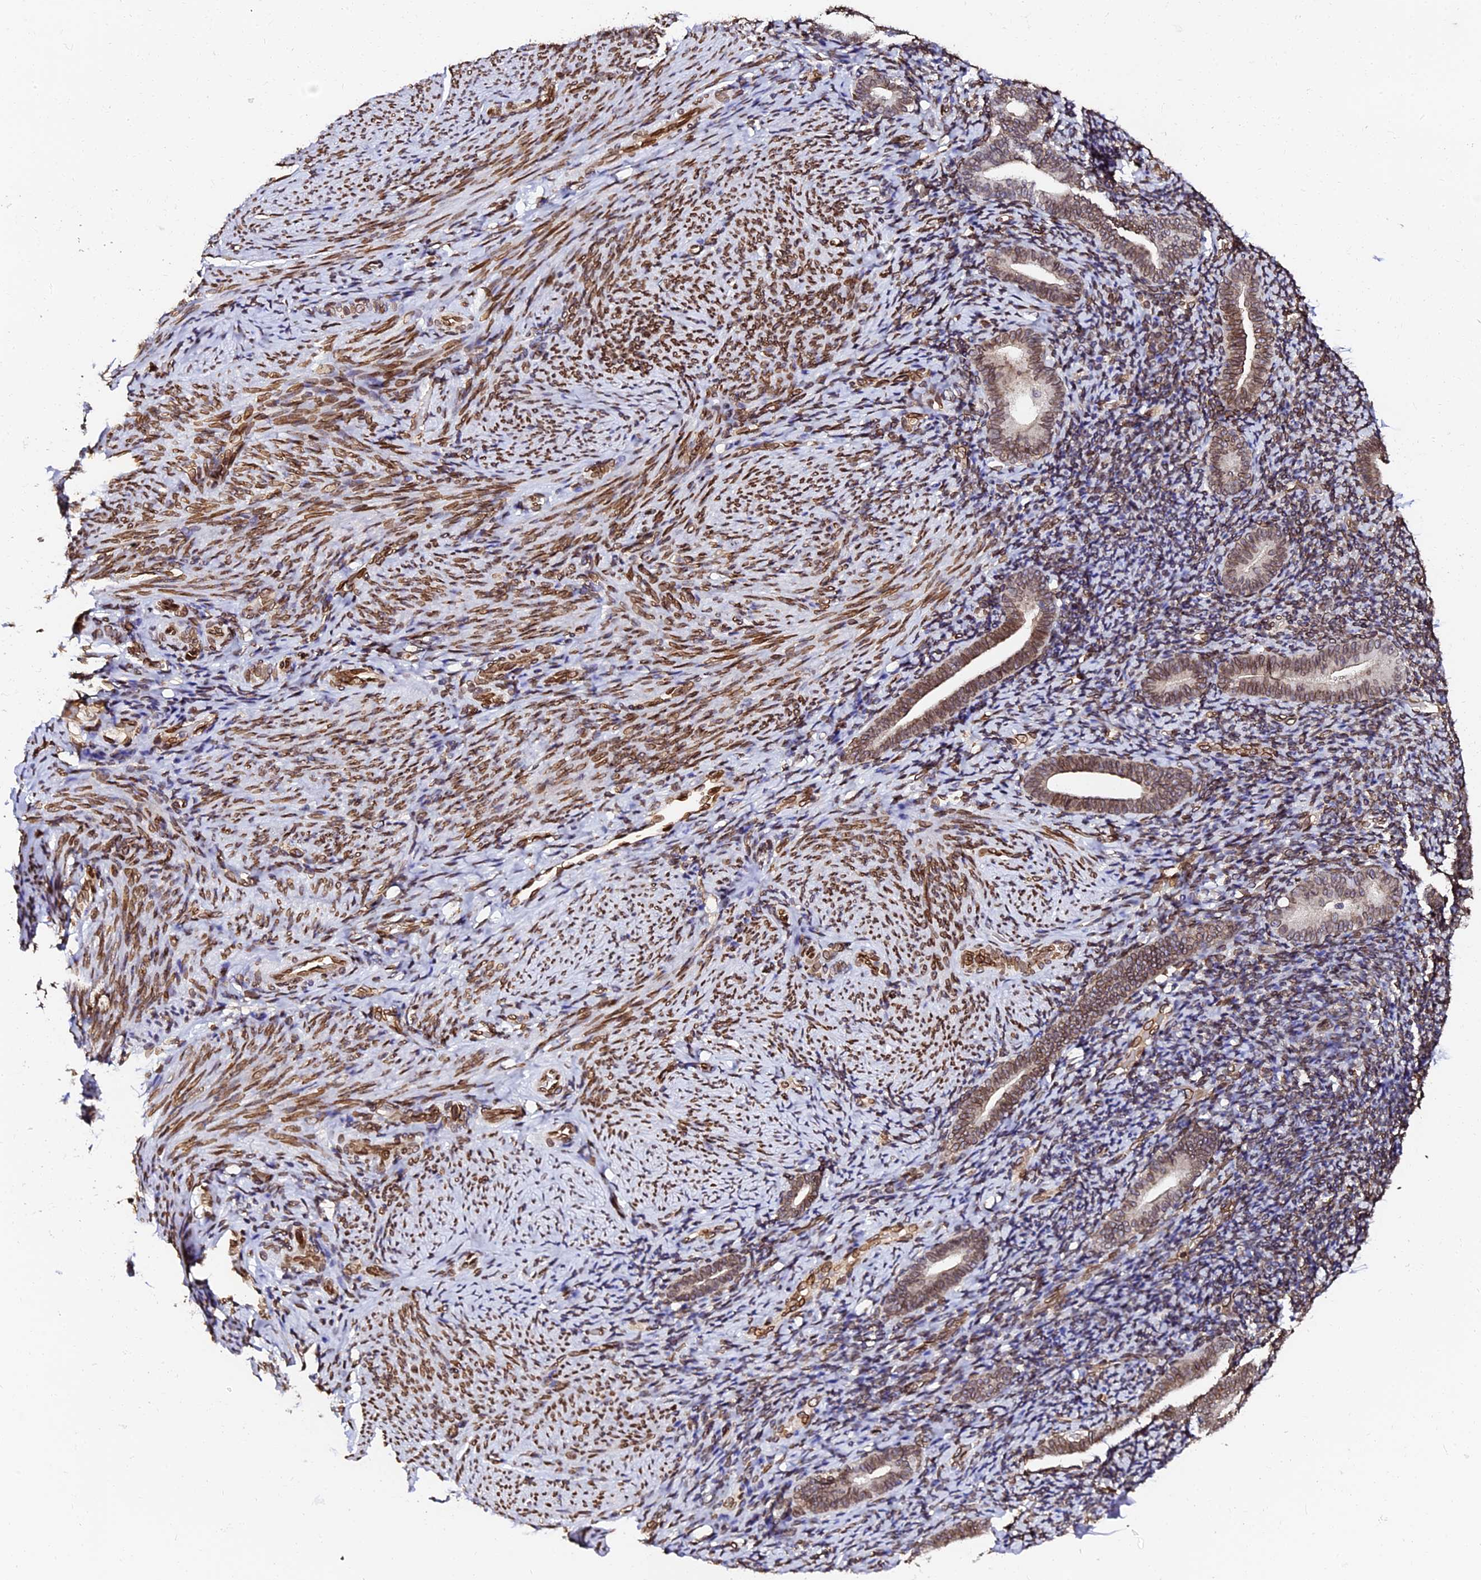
{"staining": {"intensity": "weak", "quantity": "<25%", "location": "cytoplasmic/membranous,nuclear"}, "tissue": "endometrium", "cell_type": "Cells in endometrial stroma", "image_type": "normal", "snomed": [{"axis": "morphology", "description": "Normal tissue, NOS"}, {"axis": "topography", "description": "Endometrium"}], "caption": "This is an immunohistochemistry (IHC) micrograph of normal endometrium. There is no positivity in cells in endometrial stroma.", "gene": "ANAPC5", "patient": {"sex": "female", "age": 51}}